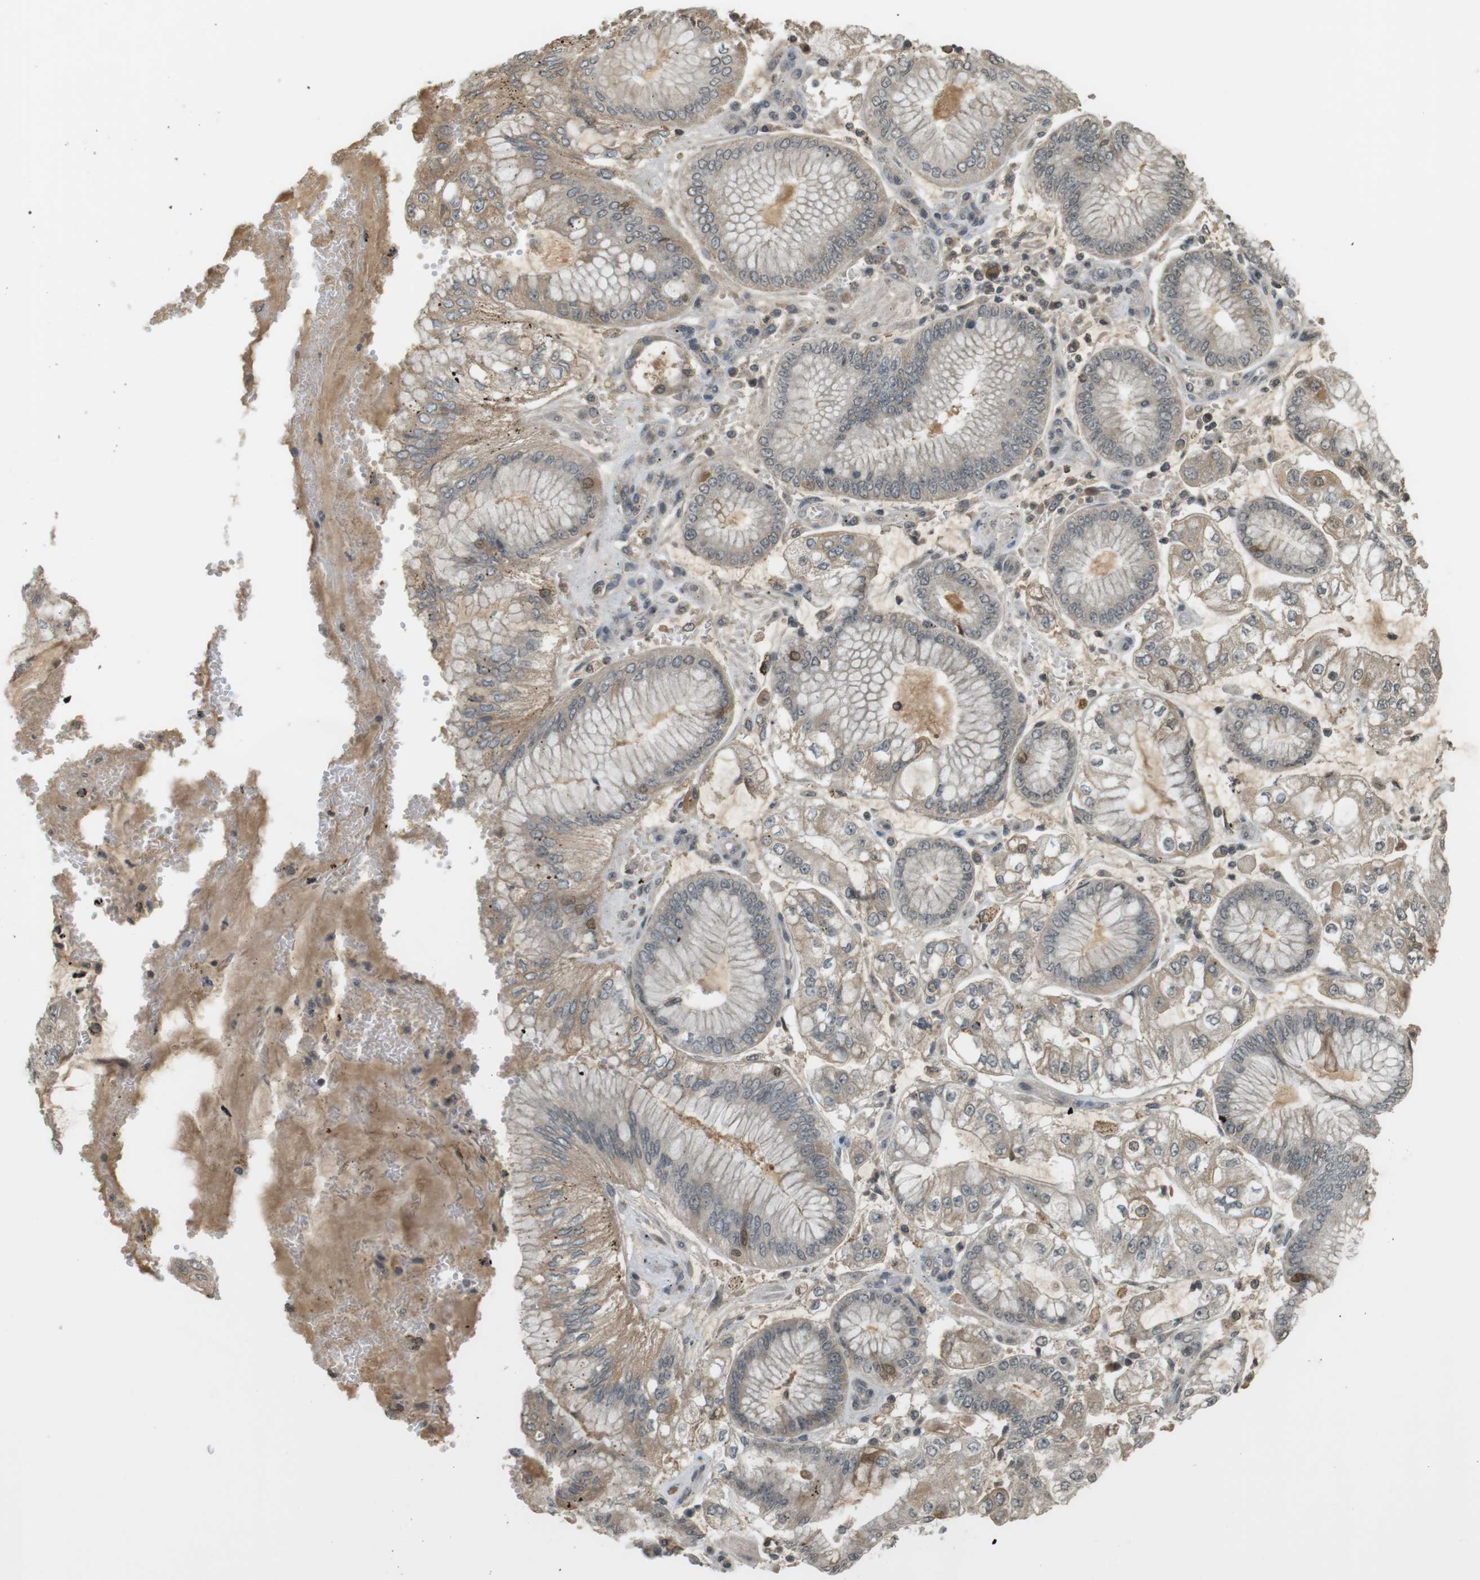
{"staining": {"intensity": "weak", "quantity": "<25%", "location": "cytoplasmic/membranous"}, "tissue": "stomach cancer", "cell_type": "Tumor cells", "image_type": "cancer", "snomed": [{"axis": "morphology", "description": "Adenocarcinoma, NOS"}, {"axis": "topography", "description": "Stomach"}], "caption": "DAB (3,3'-diaminobenzidine) immunohistochemical staining of human adenocarcinoma (stomach) reveals no significant staining in tumor cells.", "gene": "SRR", "patient": {"sex": "male", "age": 76}}